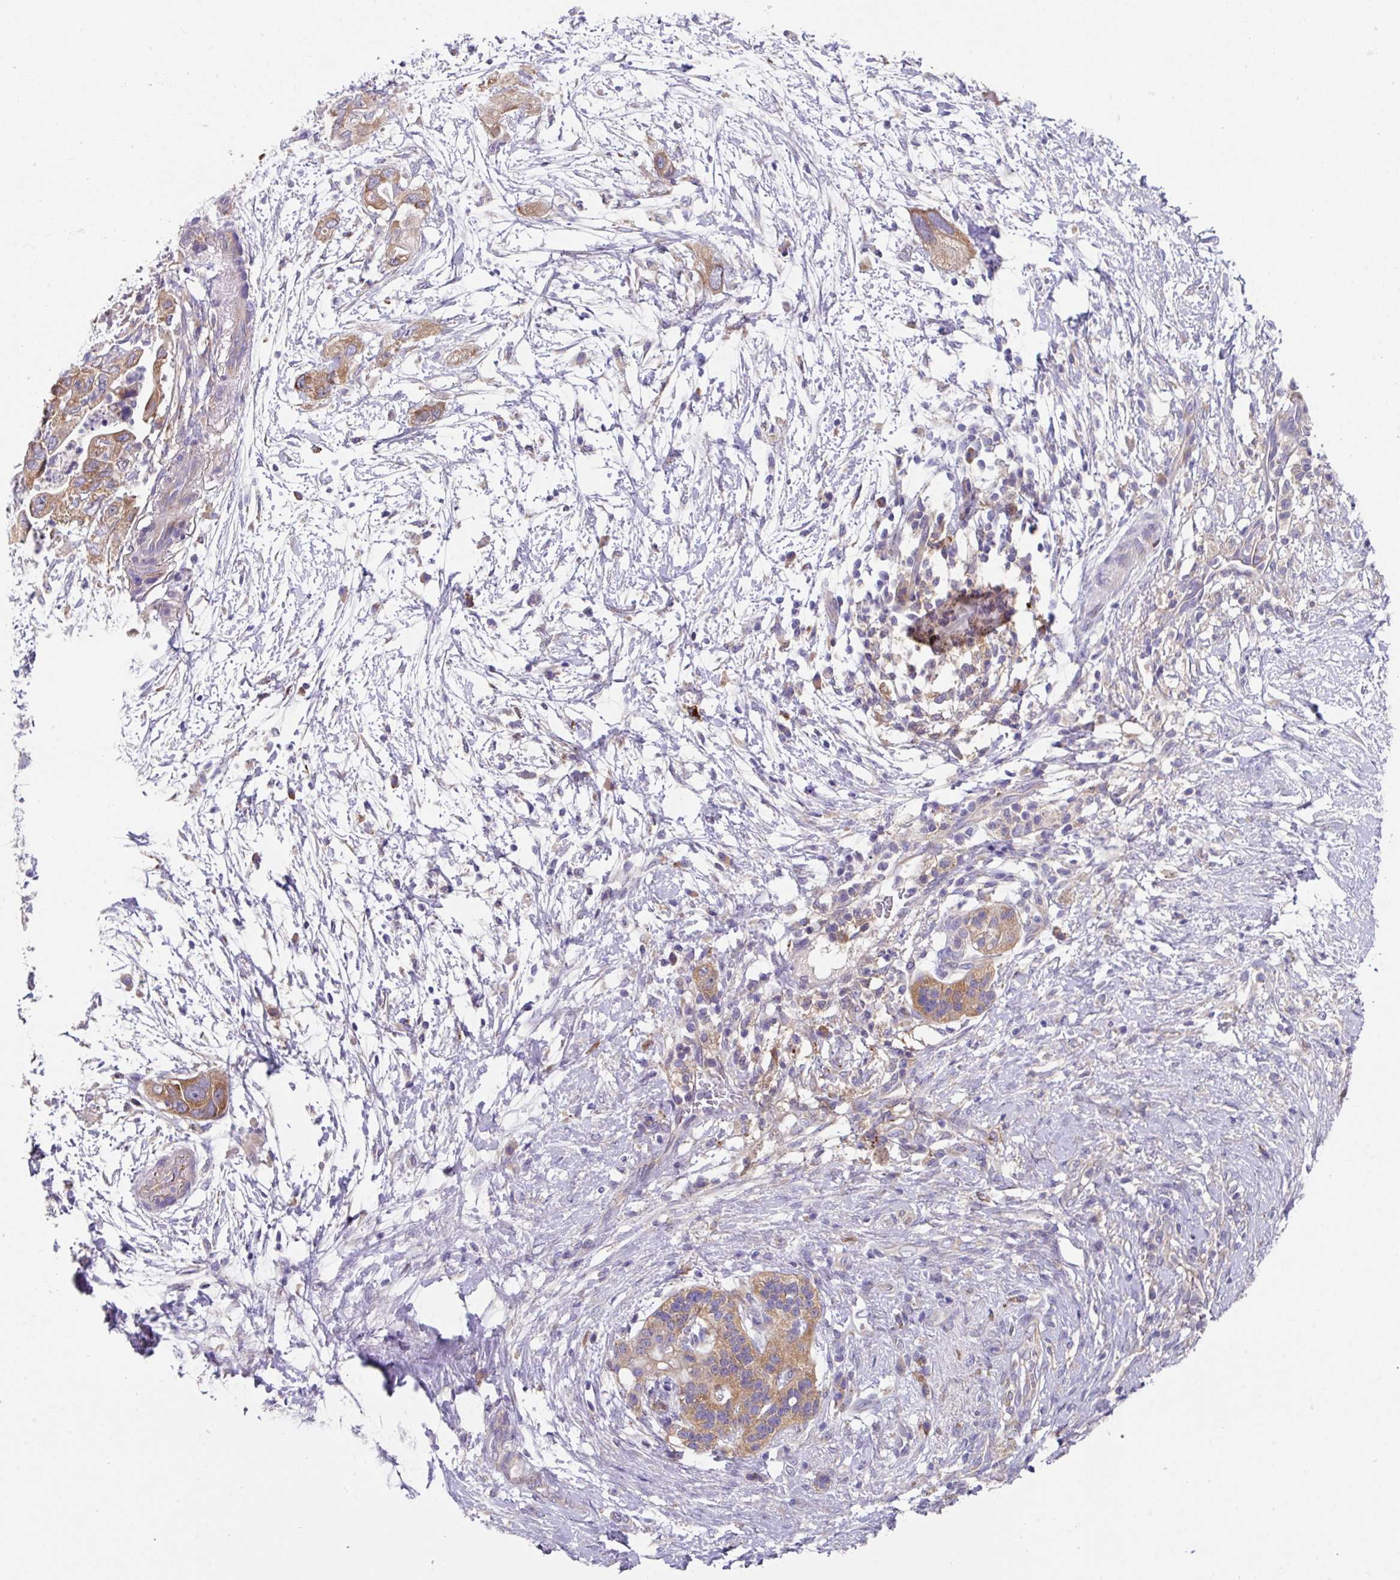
{"staining": {"intensity": "moderate", "quantity": ">75%", "location": "cytoplasmic/membranous"}, "tissue": "pancreatic cancer", "cell_type": "Tumor cells", "image_type": "cancer", "snomed": [{"axis": "morphology", "description": "Adenocarcinoma, NOS"}, {"axis": "topography", "description": "Pancreas"}], "caption": "Human pancreatic cancer (adenocarcinoma) stained with a brown dye demonstrates moderate cytoplasmic/membranous positive staining in approximately >75% of tumor cells.", "gene": "EIF4B", "patient": {"sex": "female", "age": 72}}